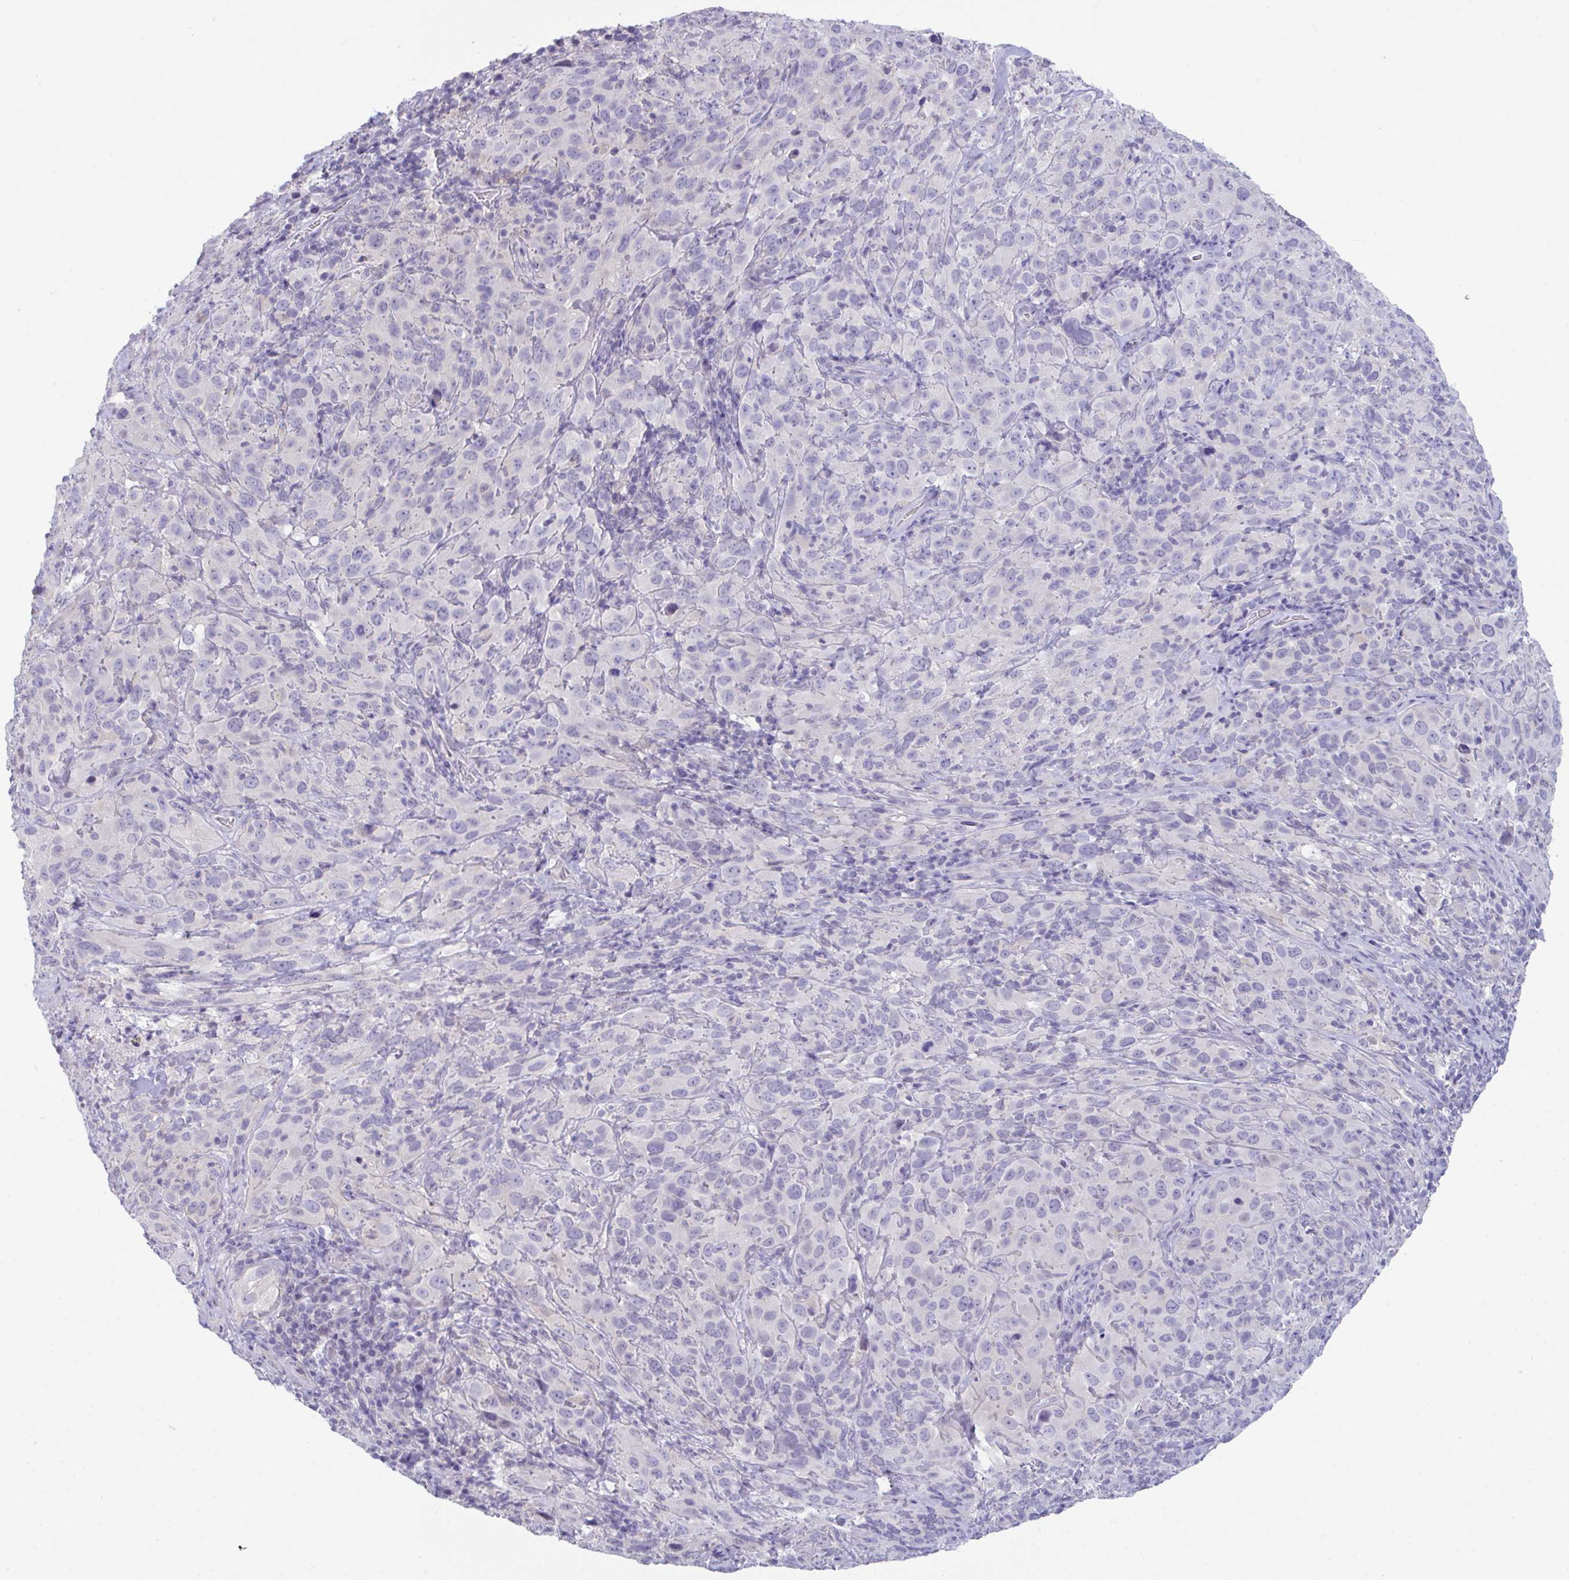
{"staining": {"intensity": "negative", "quantity": "none", "location": "none"}, "tissue": "cervical cancer", "cell_type": "Tumor cells", "image_type": "cancer", "snomed": [{"axis": "morphology", "description": "Squamous cell carcinoma, NOS"}, {"axis": "topography", "description": "Cervix"}], "caption": "This is an IHC micrograph of squamous cell carcinoma (cervical). There is no staining in tumor cells.", "gene": "ATP6V0D2", "patient": {"sex": "female", "age": 51}}